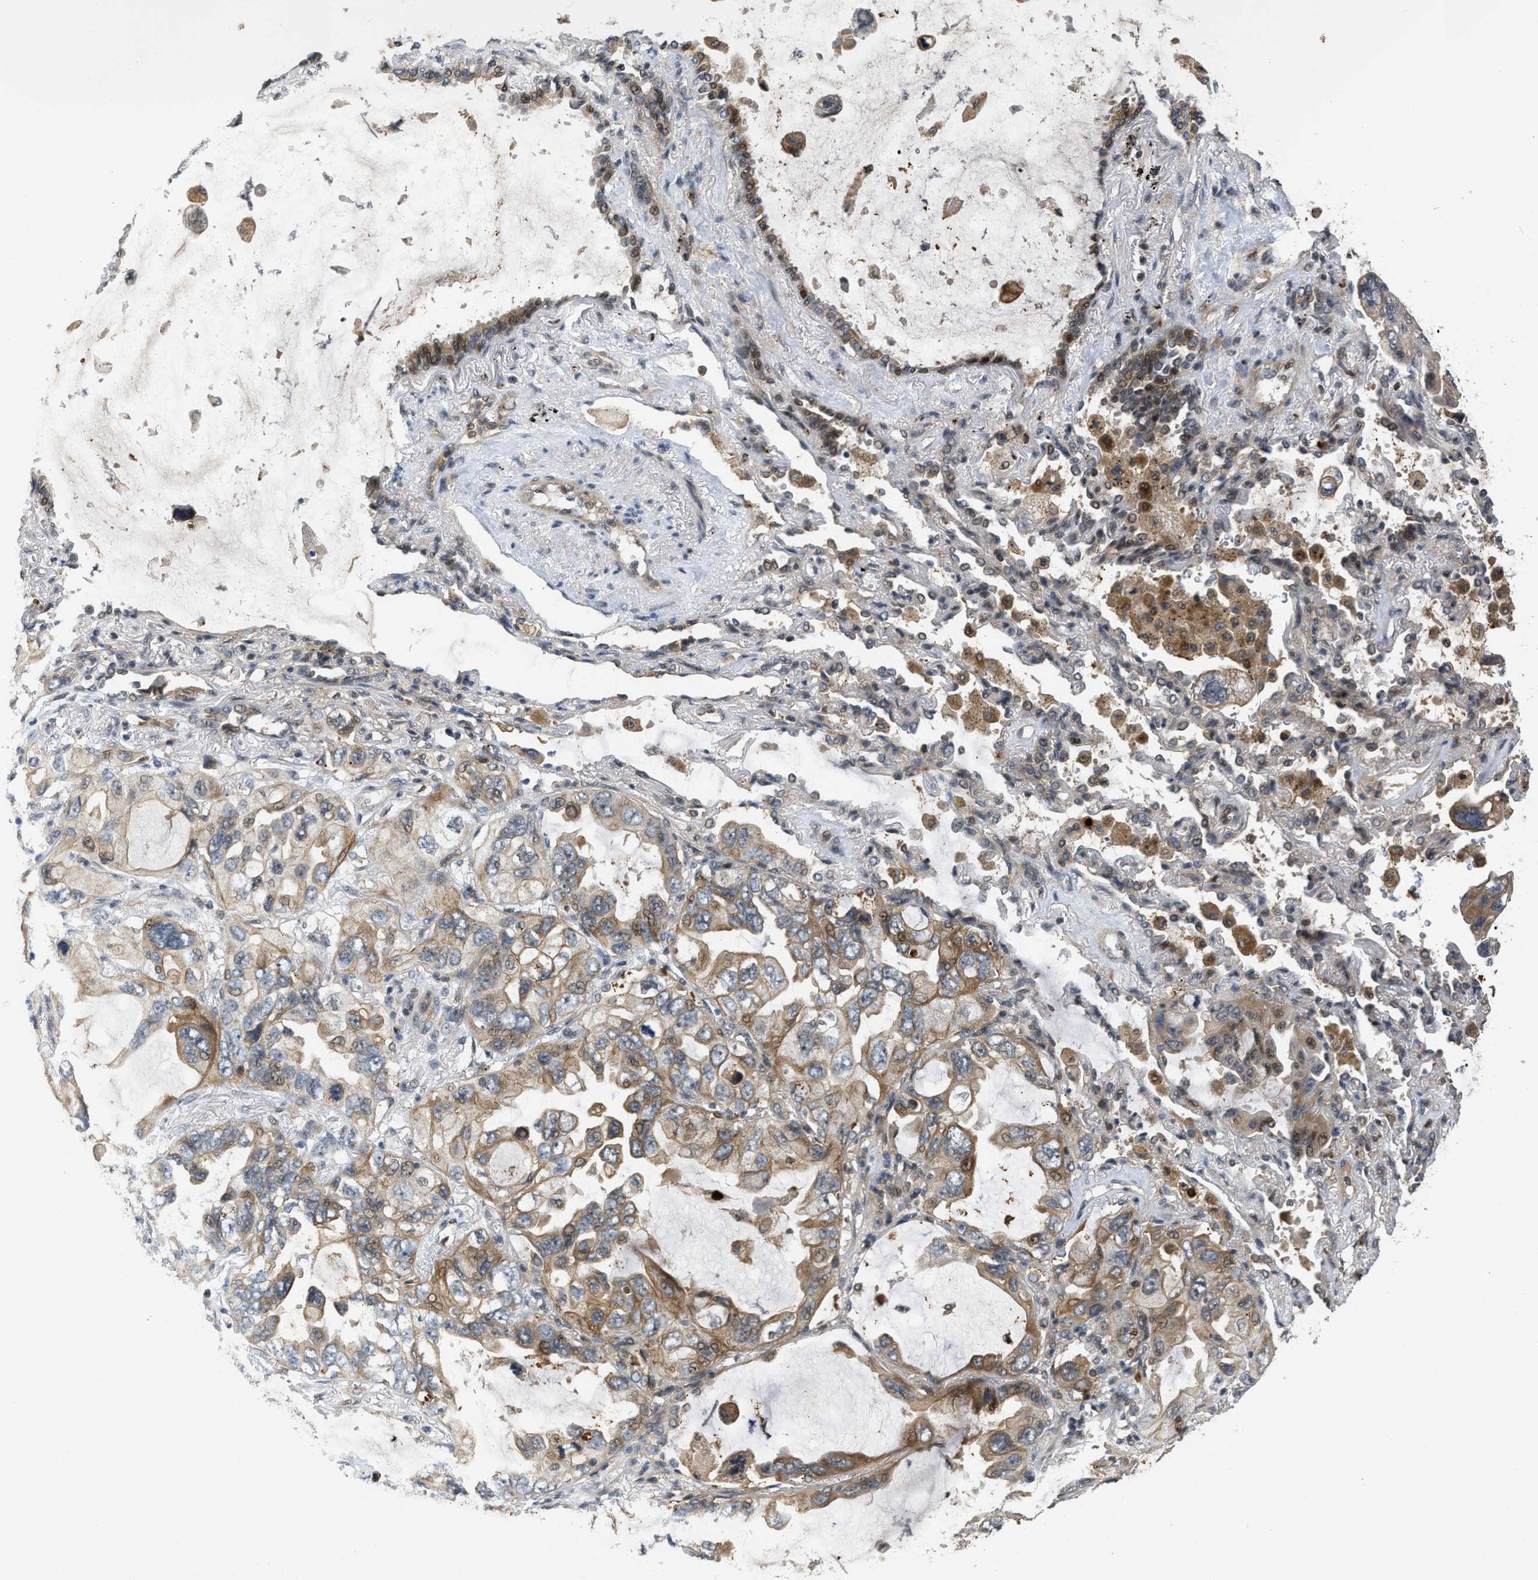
{"staining": {"intensity": "moderate", "quantity": "25%-75%", "location": "cytoplasmic/membranous,nuclear"}, "tissue": "lung cancer", "cell_type": "Tumor cells", "image_type": "cancer", "snomed": [{"axis": "morphology", "description": "Squamous cell carcinoma, NOS"}, {"axis": "topography", "description": "Lung"}], "caption": "A brown stain shows moderate cytoplasmic/membranous and nuclear expression of a protein in lung squamous cell carcinoma tumor cells. (IHC, brightfield microscopy, high magnification).", "gene": "DNAJC28", "patient": {"sex": "female", "age": 73}}